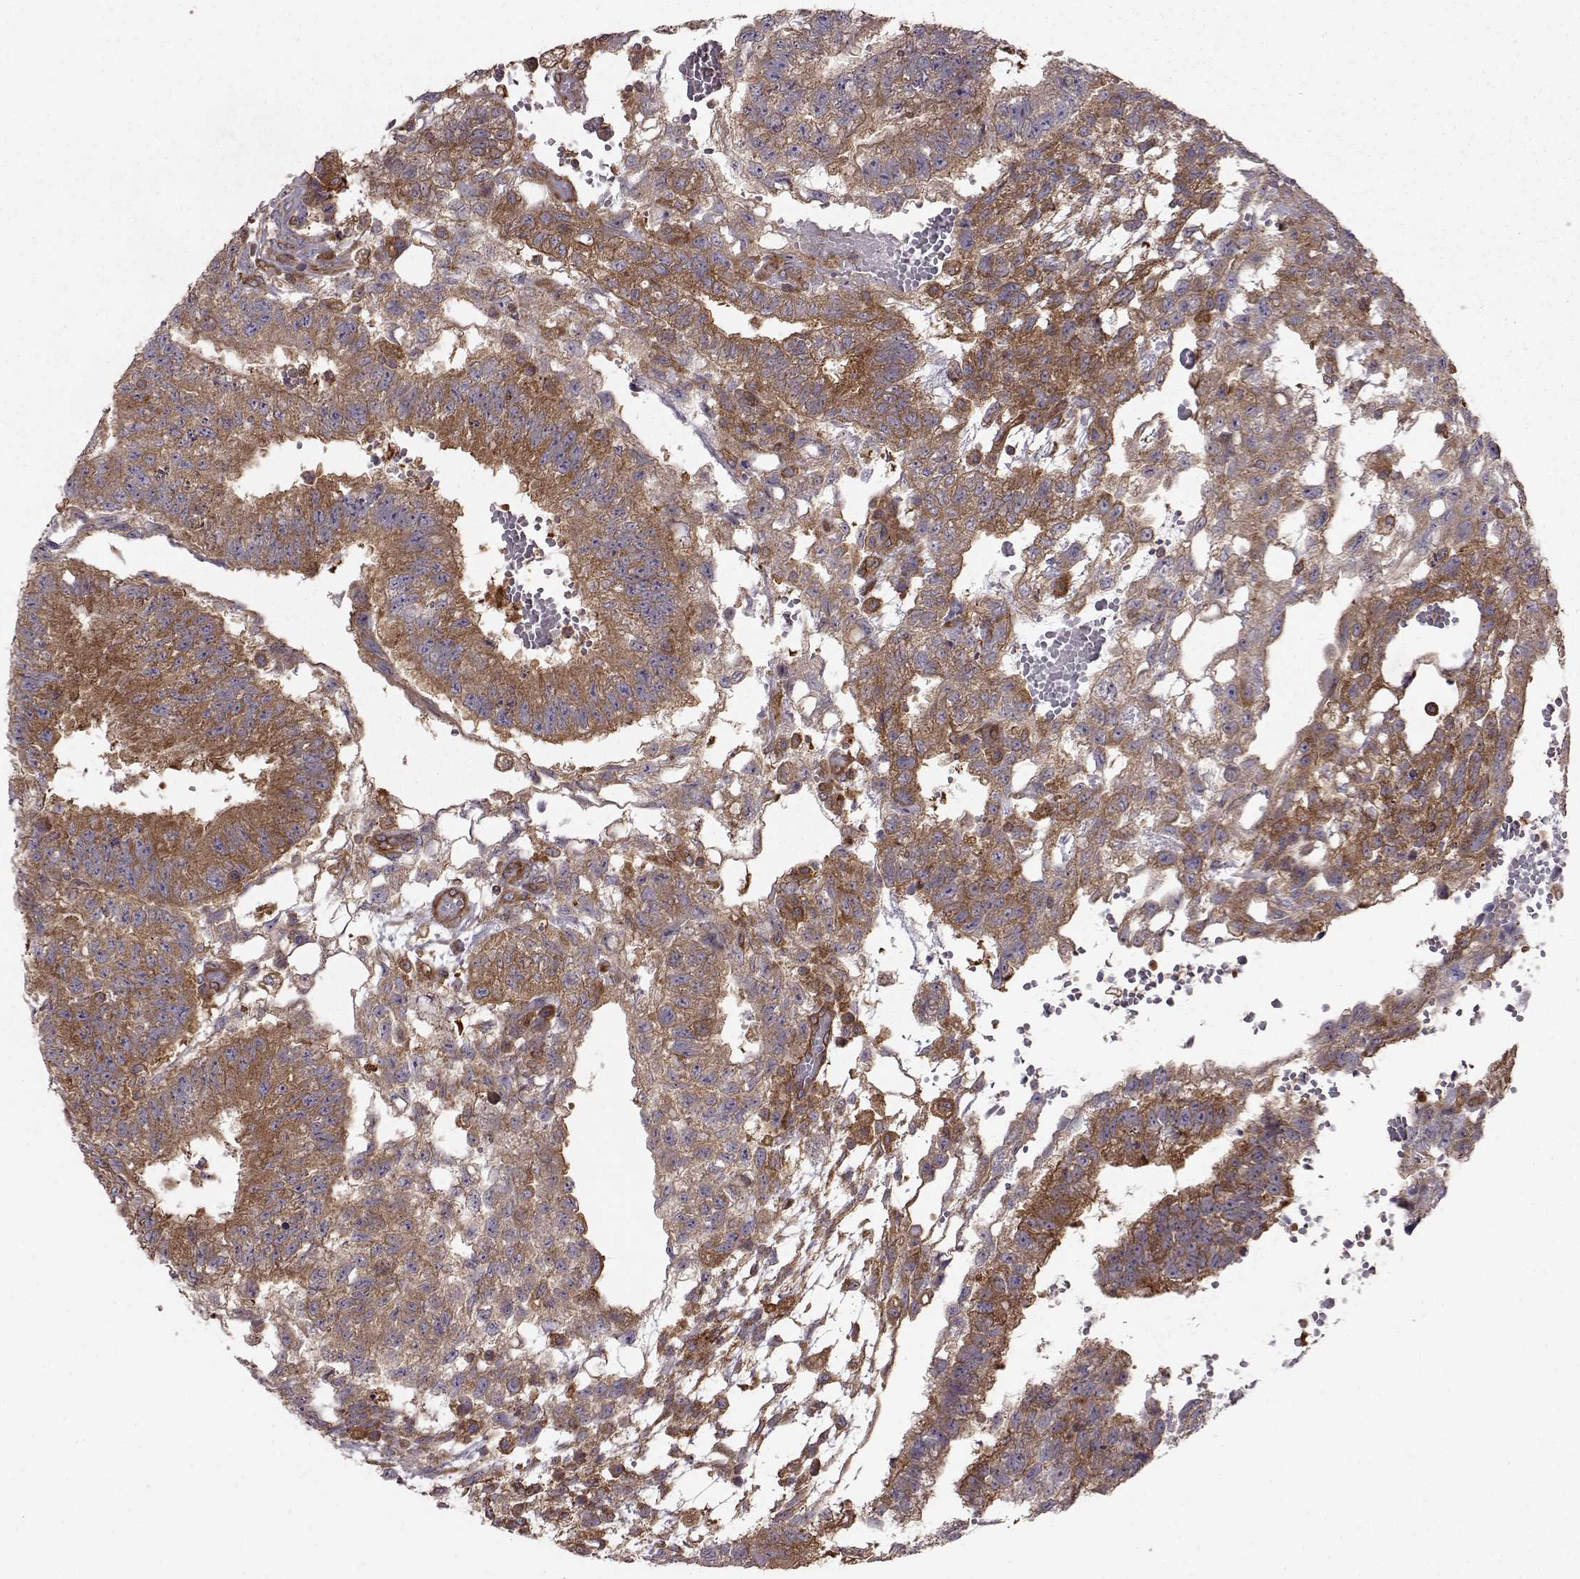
{"staining": {"intensity": "moderate", "quantity": "25%-75%", "location": "cytoplasmic/membranous"}, "tissue": "testis cancer", "cell_type": "Tumor cells", "image_type": "cancer", "snomed": [{"axis": "morphology", "description": "Carcinoma, Embryonal, NOS"}, {"axis": "topography", "description": "Testis"}], "caption": "Embryonal carcinoma (testis) stained with DAB (3,3'-diaminobenzidine) immunohistochemistry (IHC) demonstrates medium levels of moderate cytoplasmic/membranous positivity in approximately 25%-75% of tumor cells.", "gene": "RABGAP1", "patient": {"sex": "male", "age": 32}}